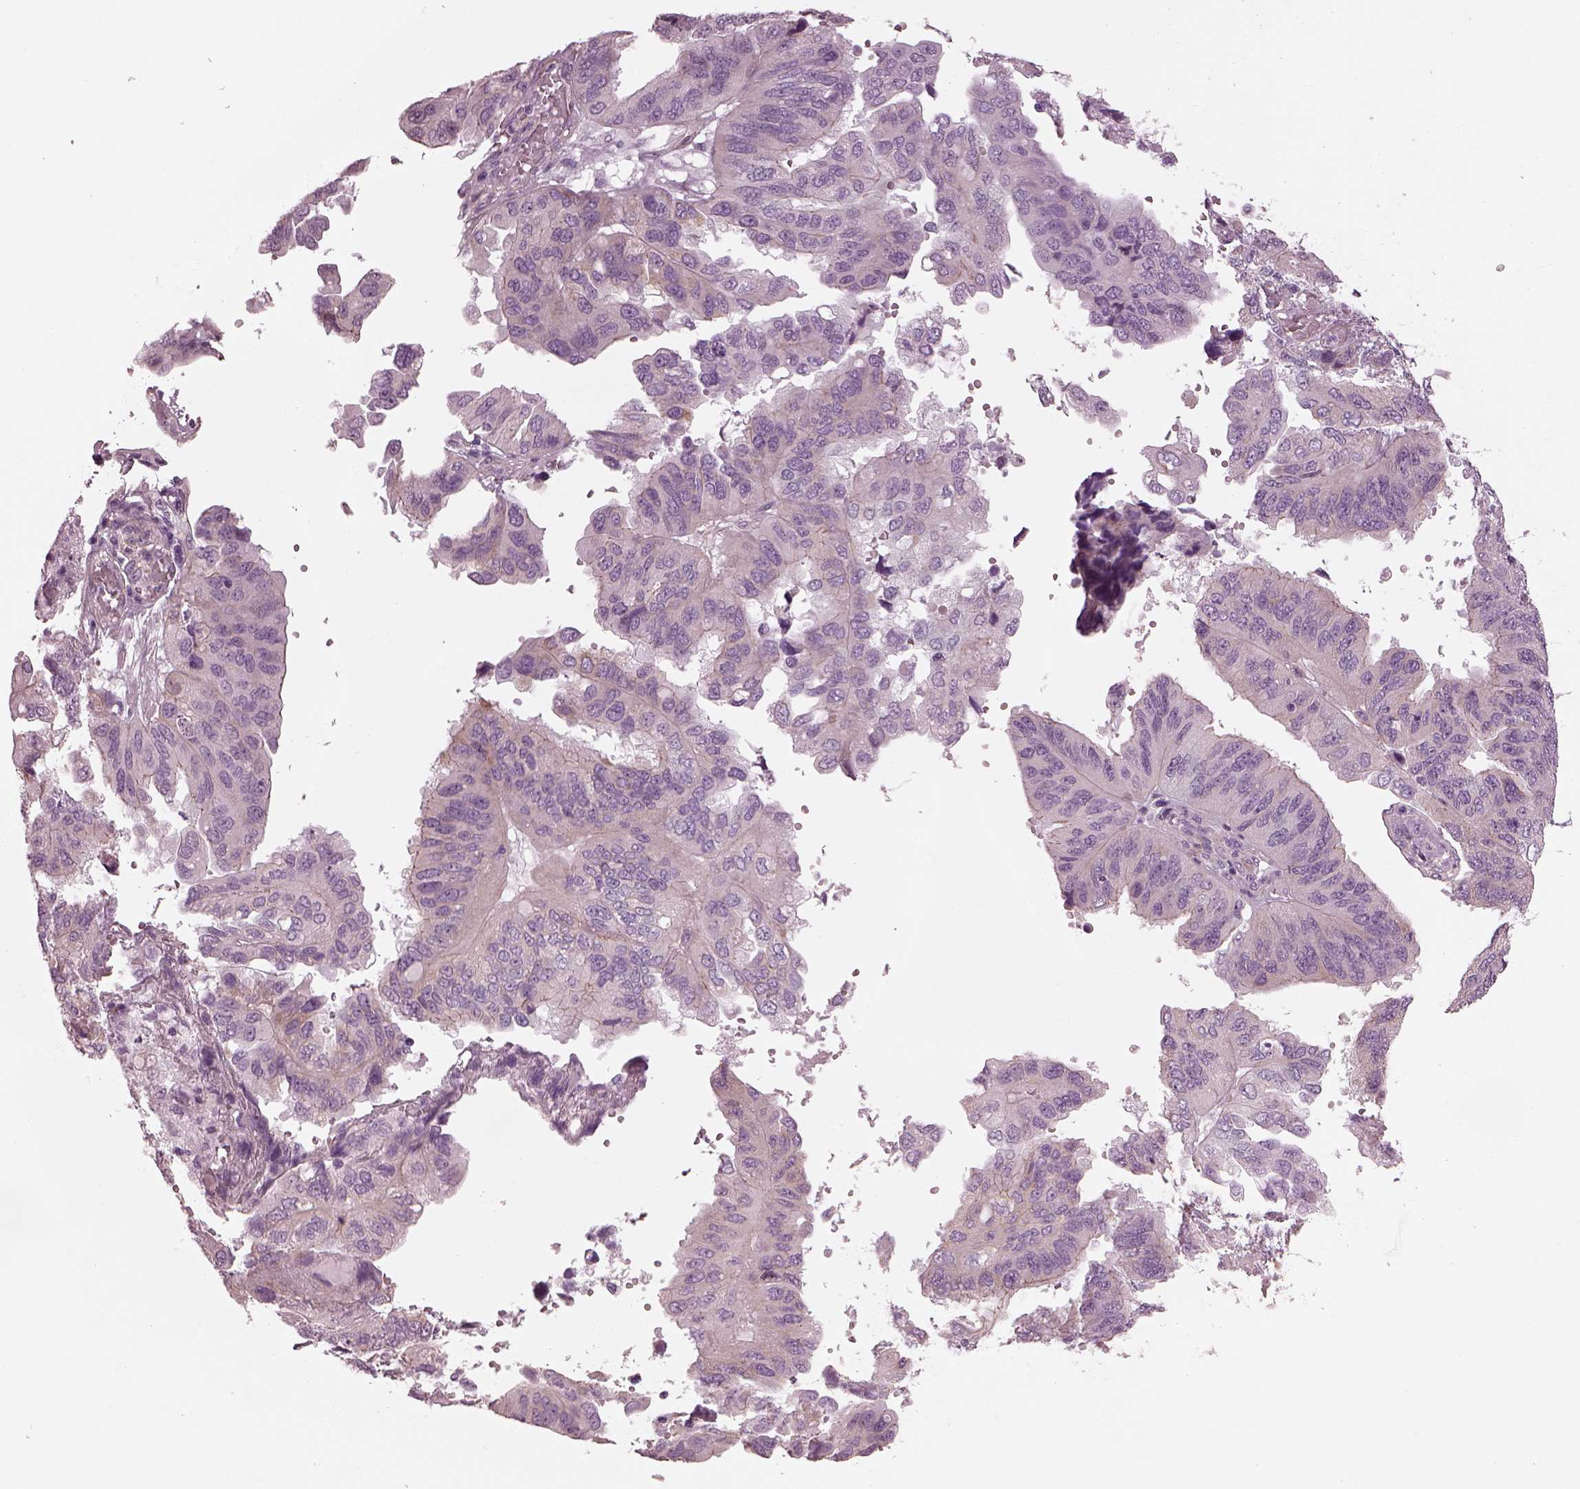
{"staining": {"intensity": "negative", "quantity": "none", "location": "none"}, "tissue": "ovarian cancer", "cell_type": "Tumor cells", "image_type": "cancer", "snomed": [{"axis": "morphology", "description": "Cystadenocarcinoma, serous, NOS"}, {"axis": "topography", "description": "Ovary"}], "caption": "DAB (3,3'-diaminobenzidine) immunohistochemical staining of ovarian serous cystadenocarcinoma demonstrates no significant expression in tumor cells.", "gene": "BFSP1", "patient": {"sex": "female", "age": 79}}